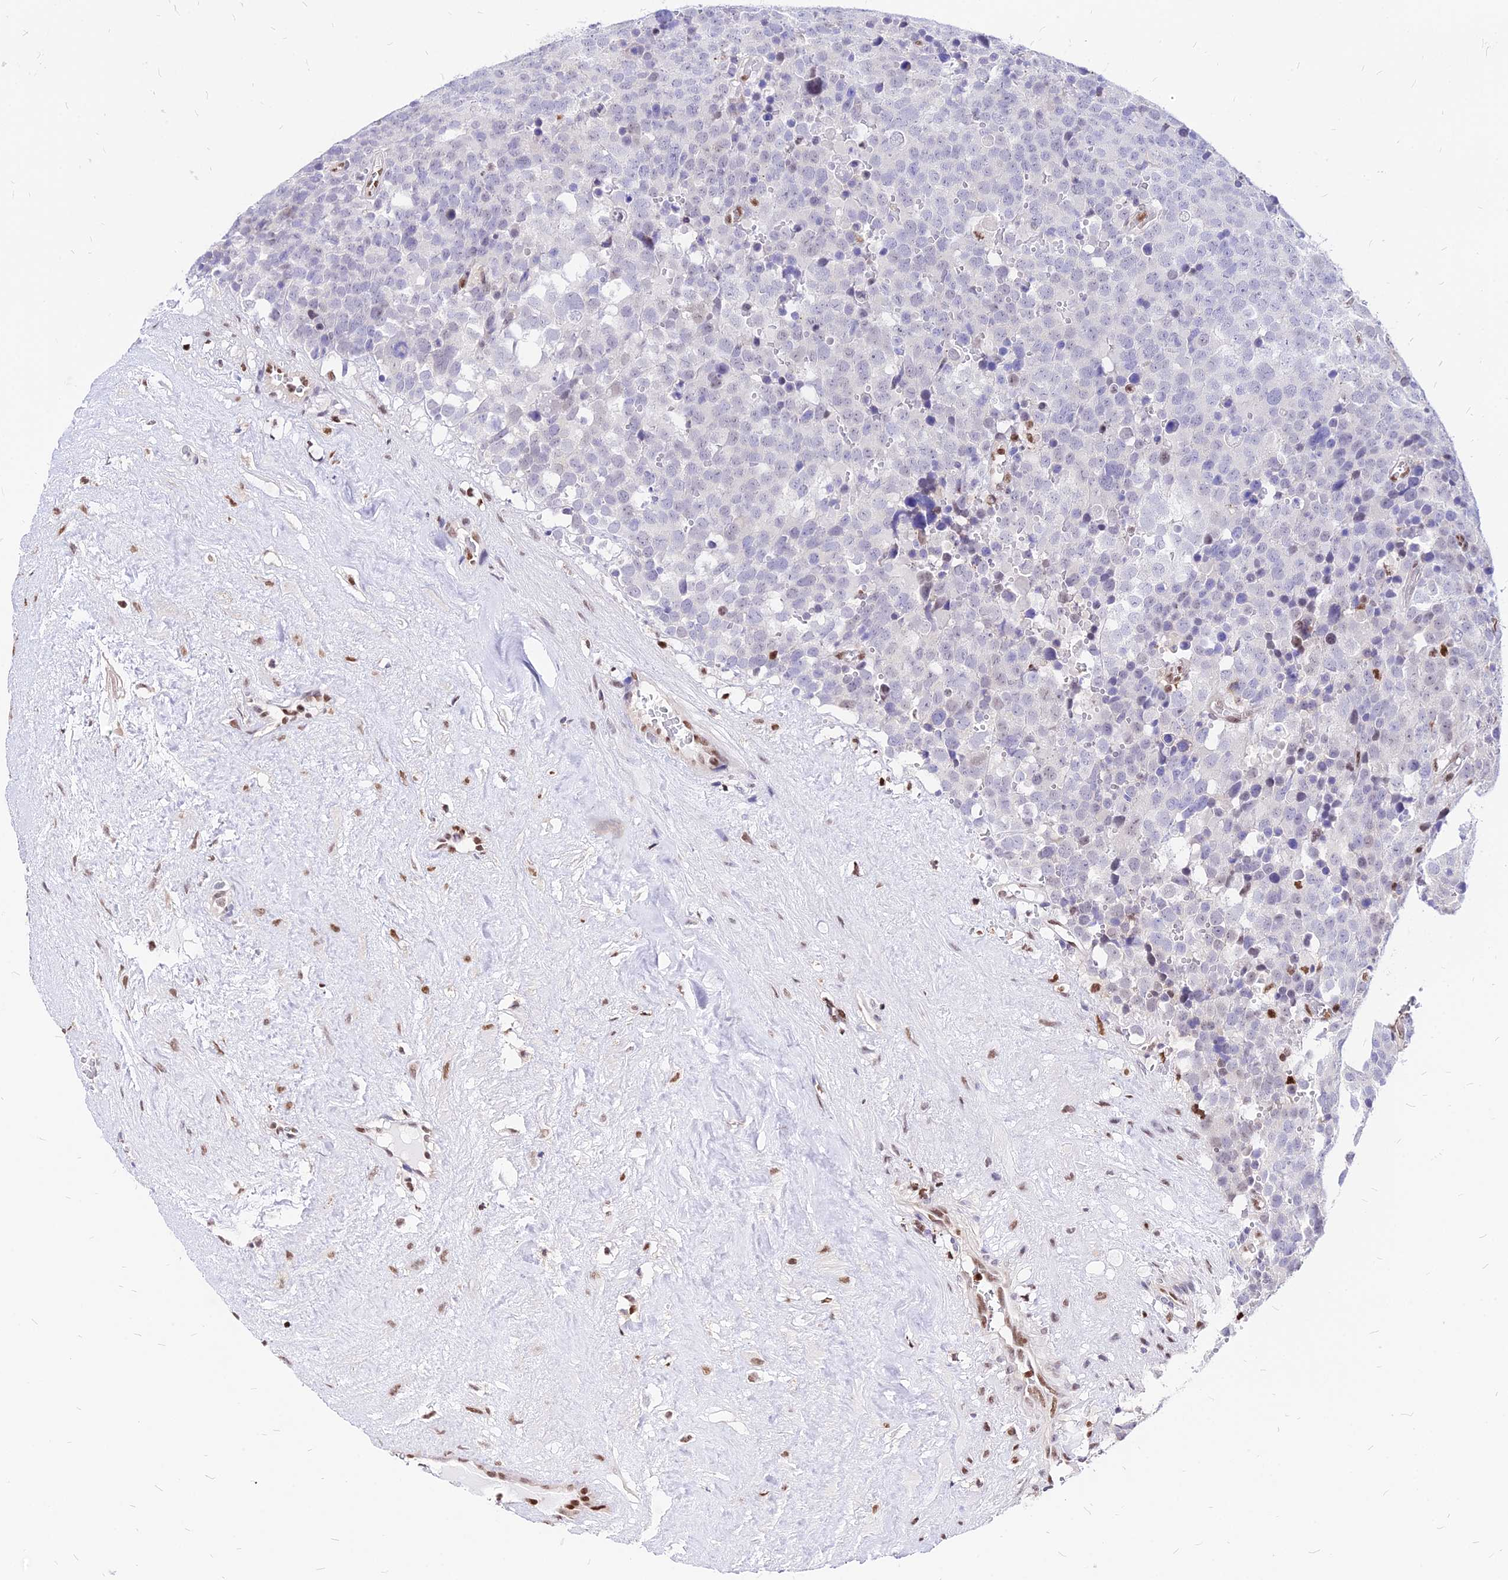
{"staining": {"intensity": "negative", "quantity": "none", "location": "none"}, "tissue": "testis cancer", "cell_type": "Tumor cells", "image_type": "cancer", "snomed": [{"axis": "morphology", "description": "Seminoma, NOS"}, {"axis": "topography", "description": "Testis"}], "caption": "IHC micrograph of neoplastic tissue: human testis cancer (seminoma) stained with DAB reveals no significant protein expression in tumor cells.", "gene": "PAXX", "patient": {"sex": "male", "age": 71}}